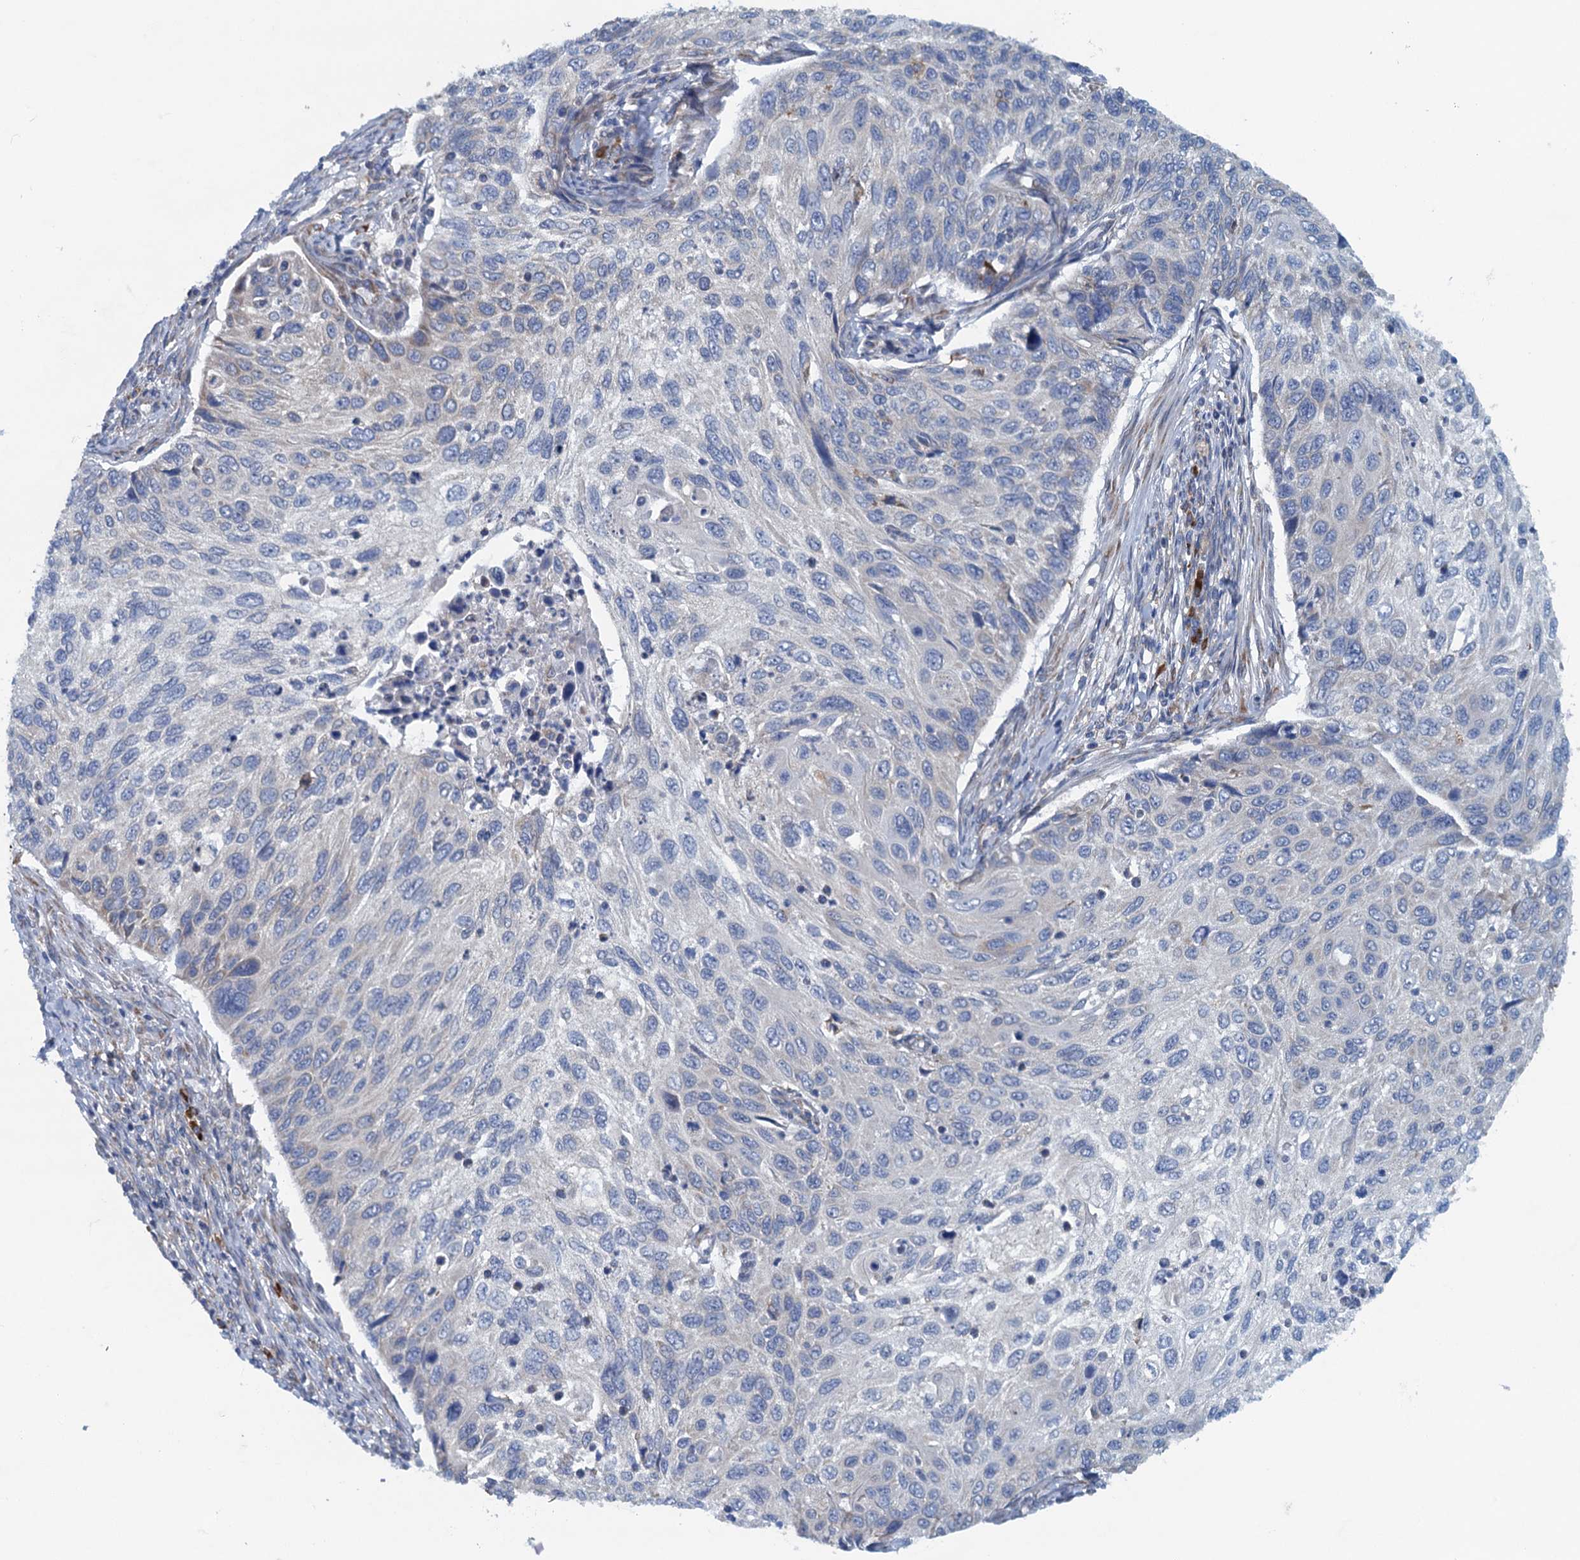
{"staining": {"intensity": "negative", "quantity": "none", "location": "none"}, "tissue": "cervical cancer", "cell_type": "Tumor cells", "image_type": "cancer", "snomed": [{"axis": "morphology", "description": "Squamous cell carcinoma, NOS"}, {"axis": "topography", "description": "Cervix"}], "caption": "The histopathology image reveals no staining of tumor cells in squamous cell carcinoma (cervical). (Stains: DAB (3,3'-diaminobenzidine) immunohistochemistry (IHC) with hematoxylin counter stain, Microscopy: brightfield microscopy at high magnification).", "gene": "MYDGF", "patient": {"sex": "female", "age": 70}}